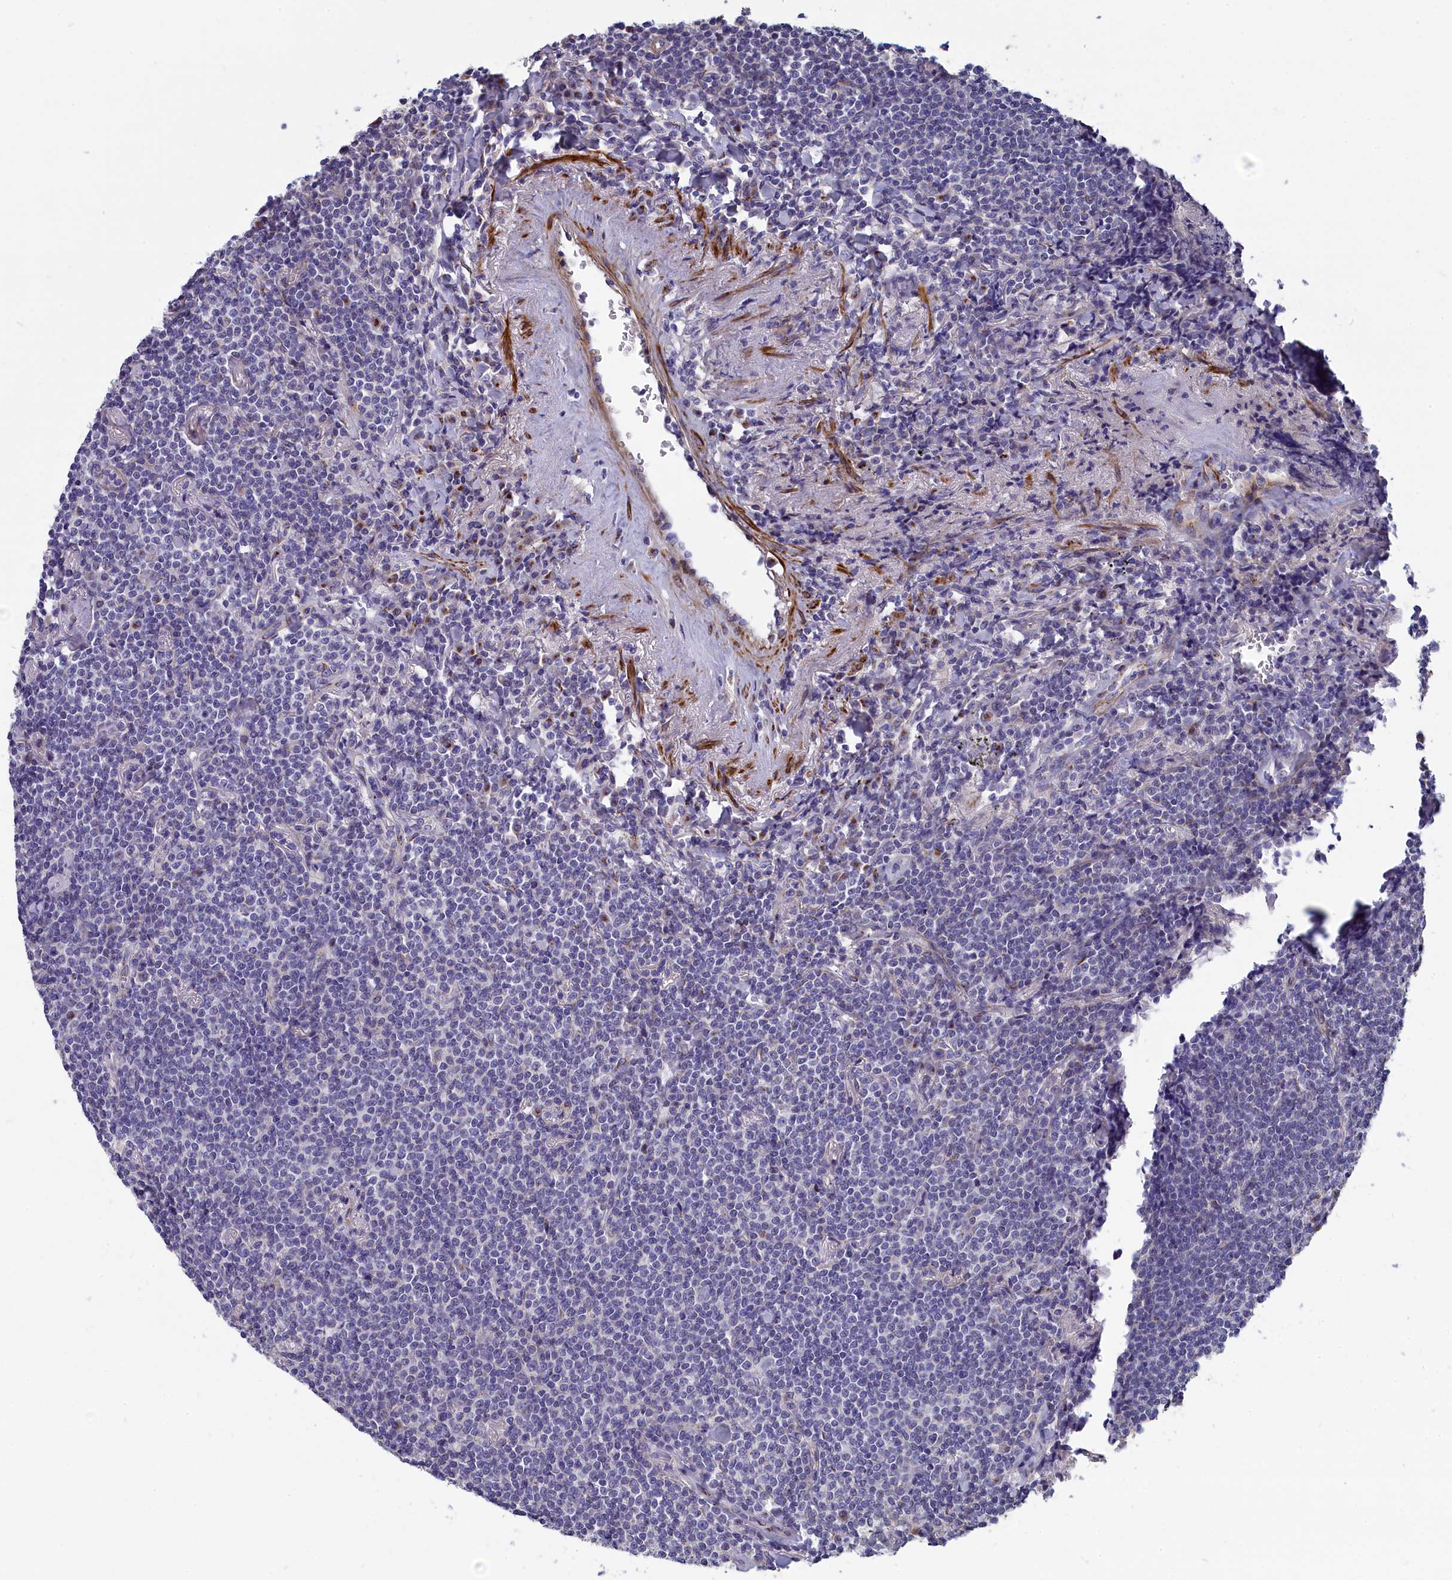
{"staining": {"intensity": "negative", "quantity": "none", "location": "none"}, "tissue": "lymphoma", "cell_type": "Tumor cells", "image_type": "cancer", "snomed": [{"axis": "morphology", "description": "Malignant lymphoma, non-Hodgkin's type, Low grade"}, {"axis": "topography", "description": "Lung"}], "caption": "Micrograph shows no significant protein staining in tumor cells of low-grade malignant lymphoma, non-Hodgkin's type. The staining was performed using DAB (3,3'-diaminobenzidine) to visualize the protein expression in brown, while the nuclei were stained in blue with hematoxylin (Magnification: 20x).", "gene": "TUBGCP4", "patient": {"sex": "female", "age": 71}}